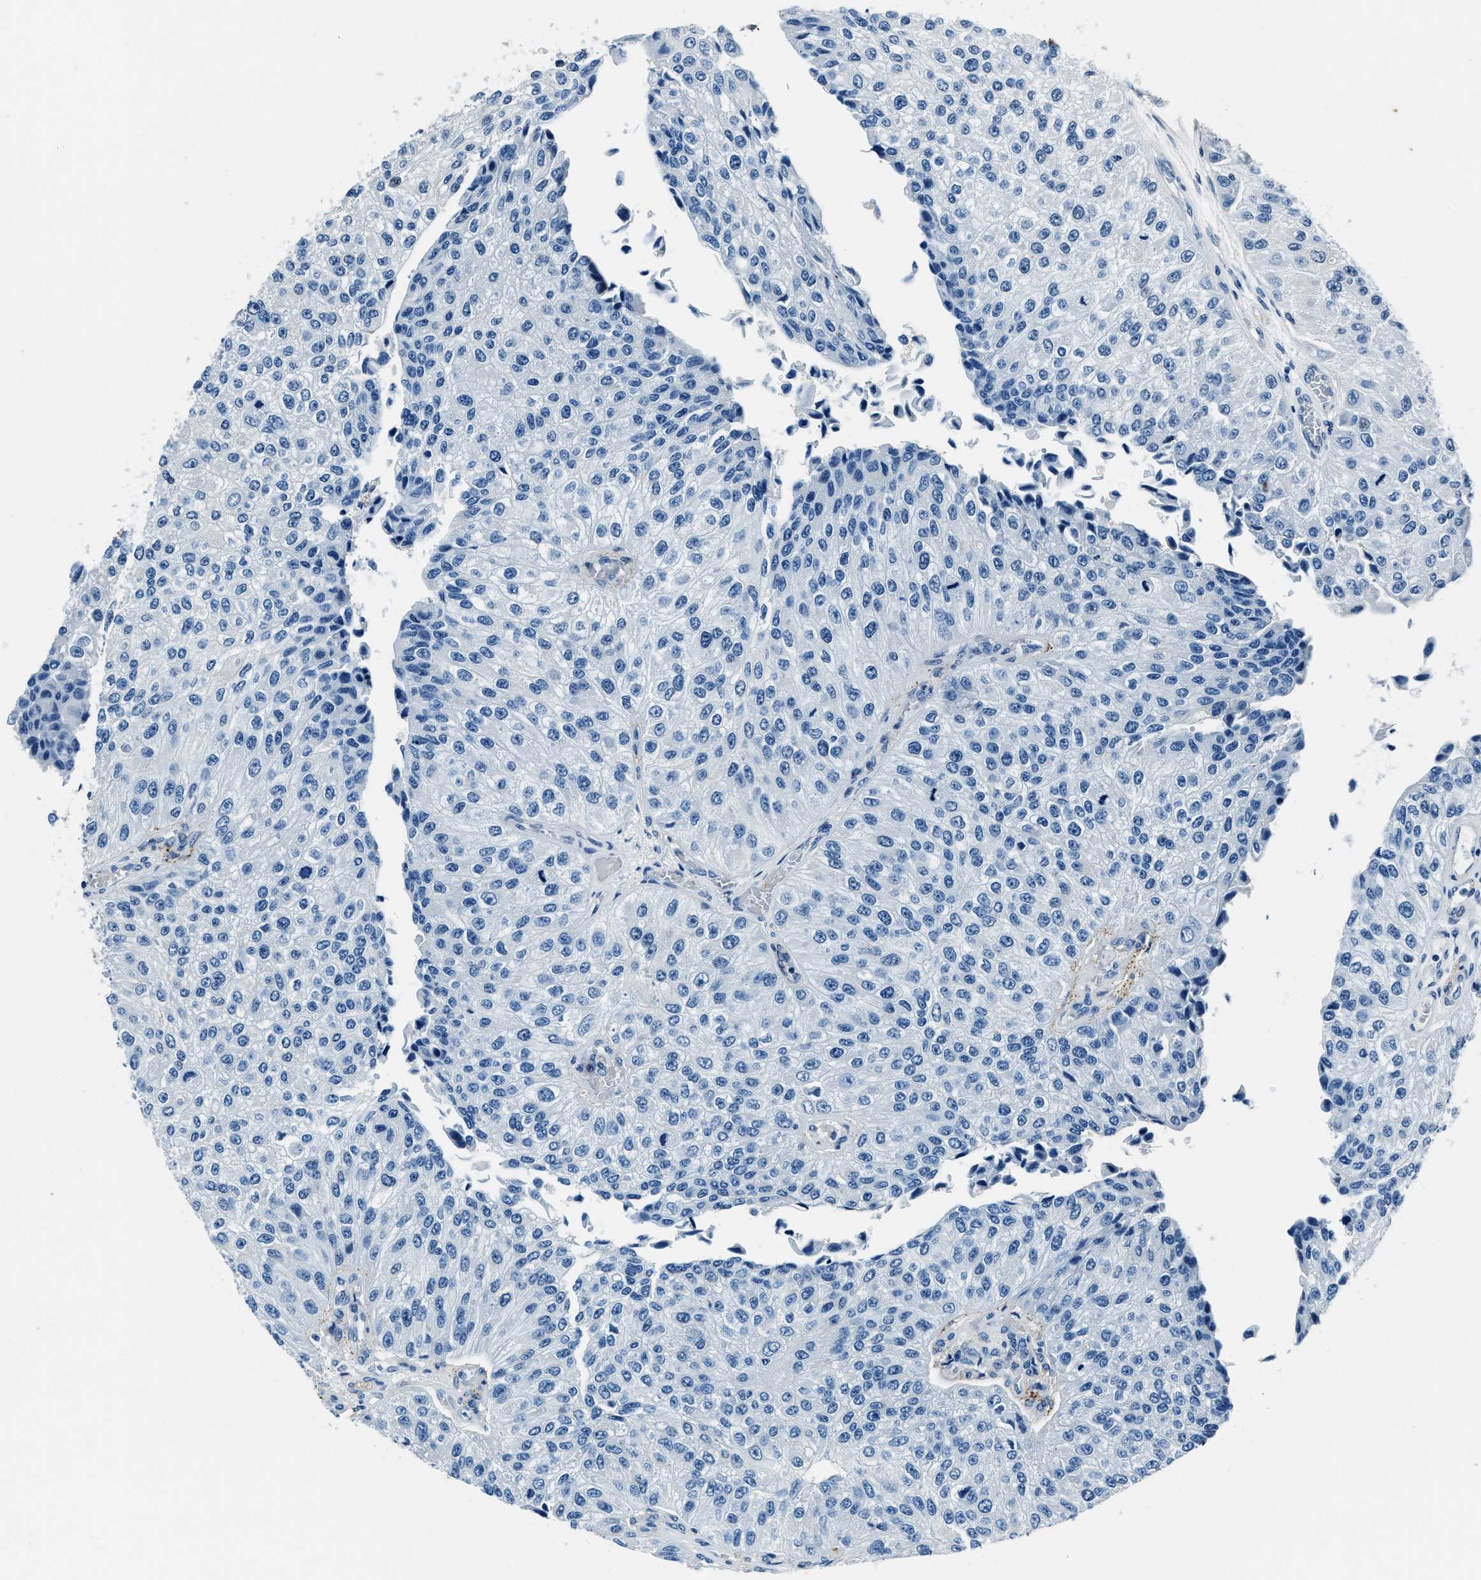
{"staining": {"intensity": "negative", "quantity": "none", "location": "none"}, "tissue": "urothelial cancer", "cell_type": "Tumor cells", "image_type": "cancer", "snomed": [{"axis": "morphology", "description": "Urothelial carcinoma, High grade"}, {"axis": "topography", "description": "Kidney"}, {"axis": "topography", "description": "Urinary bladder"}], "caption": "High power microscopy photomicrograph of an IHC image of high-grade urothelial carcinoma, revealing no significant positivity in tumor cells.", "gene": "PTPDC1", "patient": {"sex": "male", "age": 77}}